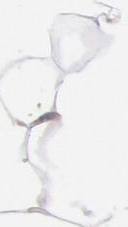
{"staining": {"intensity": "moderate", "quantity": "<25%", "location": "nuclear"}, "tissue": "adipose tissue", "cell_type": "Adipocytes", "image_type": "normal", "snomed": [{"axis": "morphology", "description": "Normal tissue, NOS"}, {"axis": "morphology", "description": "Duct carcinoma"}, {"axis": "topography", "description": "Breast"}, {"axis": "topography", "description": "Adipose tissue"}], "caption": "This is an image of immunohistochemistry (IHC) staining of benign adipose tissue, which shows moderate expression in the nuclear of adipocytes.", "gene": "COMT", "patient": {"sex": "female", "age": 37}}